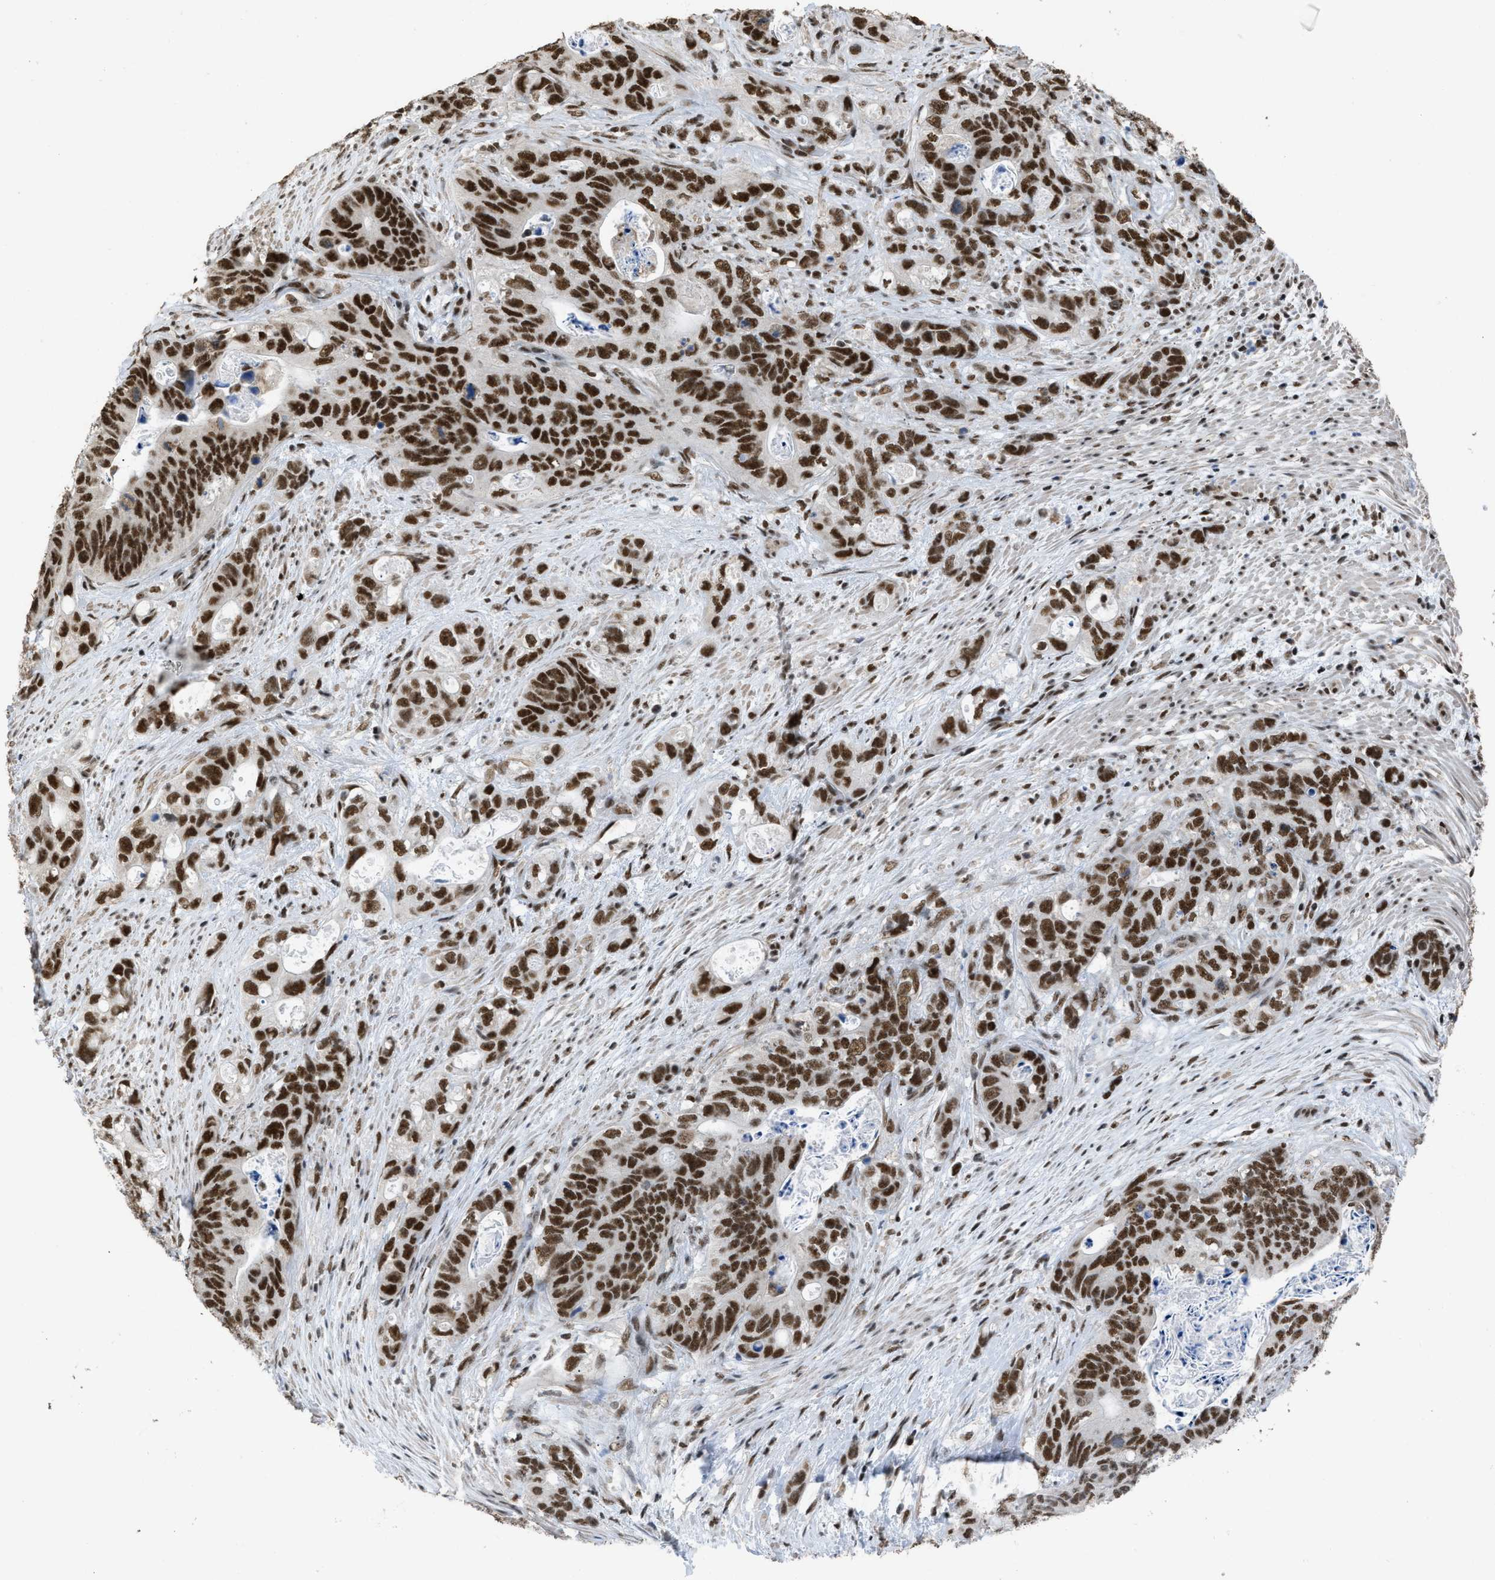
{"staining": {"intensity": "strong", "quantity": ">75%", "location": "nuclear"}, "tissue": "stomach cancer", "cell_type": "Tumor cells", "image_type": "cancer", "snomed": [{"axis": "morphology", "description": "Normal tissue, NOS"}, {"axis": "morphology", "description": "Adenocarcinoma, NOS"}, {"axis": "topography", "description": "Stomach"}], "caption": "A histopathology image showing strong nuclear staining in approximately >75% of tumor cells in stomach cancer (adenocarcinoma), as visualized by brown immunohistochemical staining.", "gene": "SCAF4", "patient": {"sex": "female", "age": 89}}